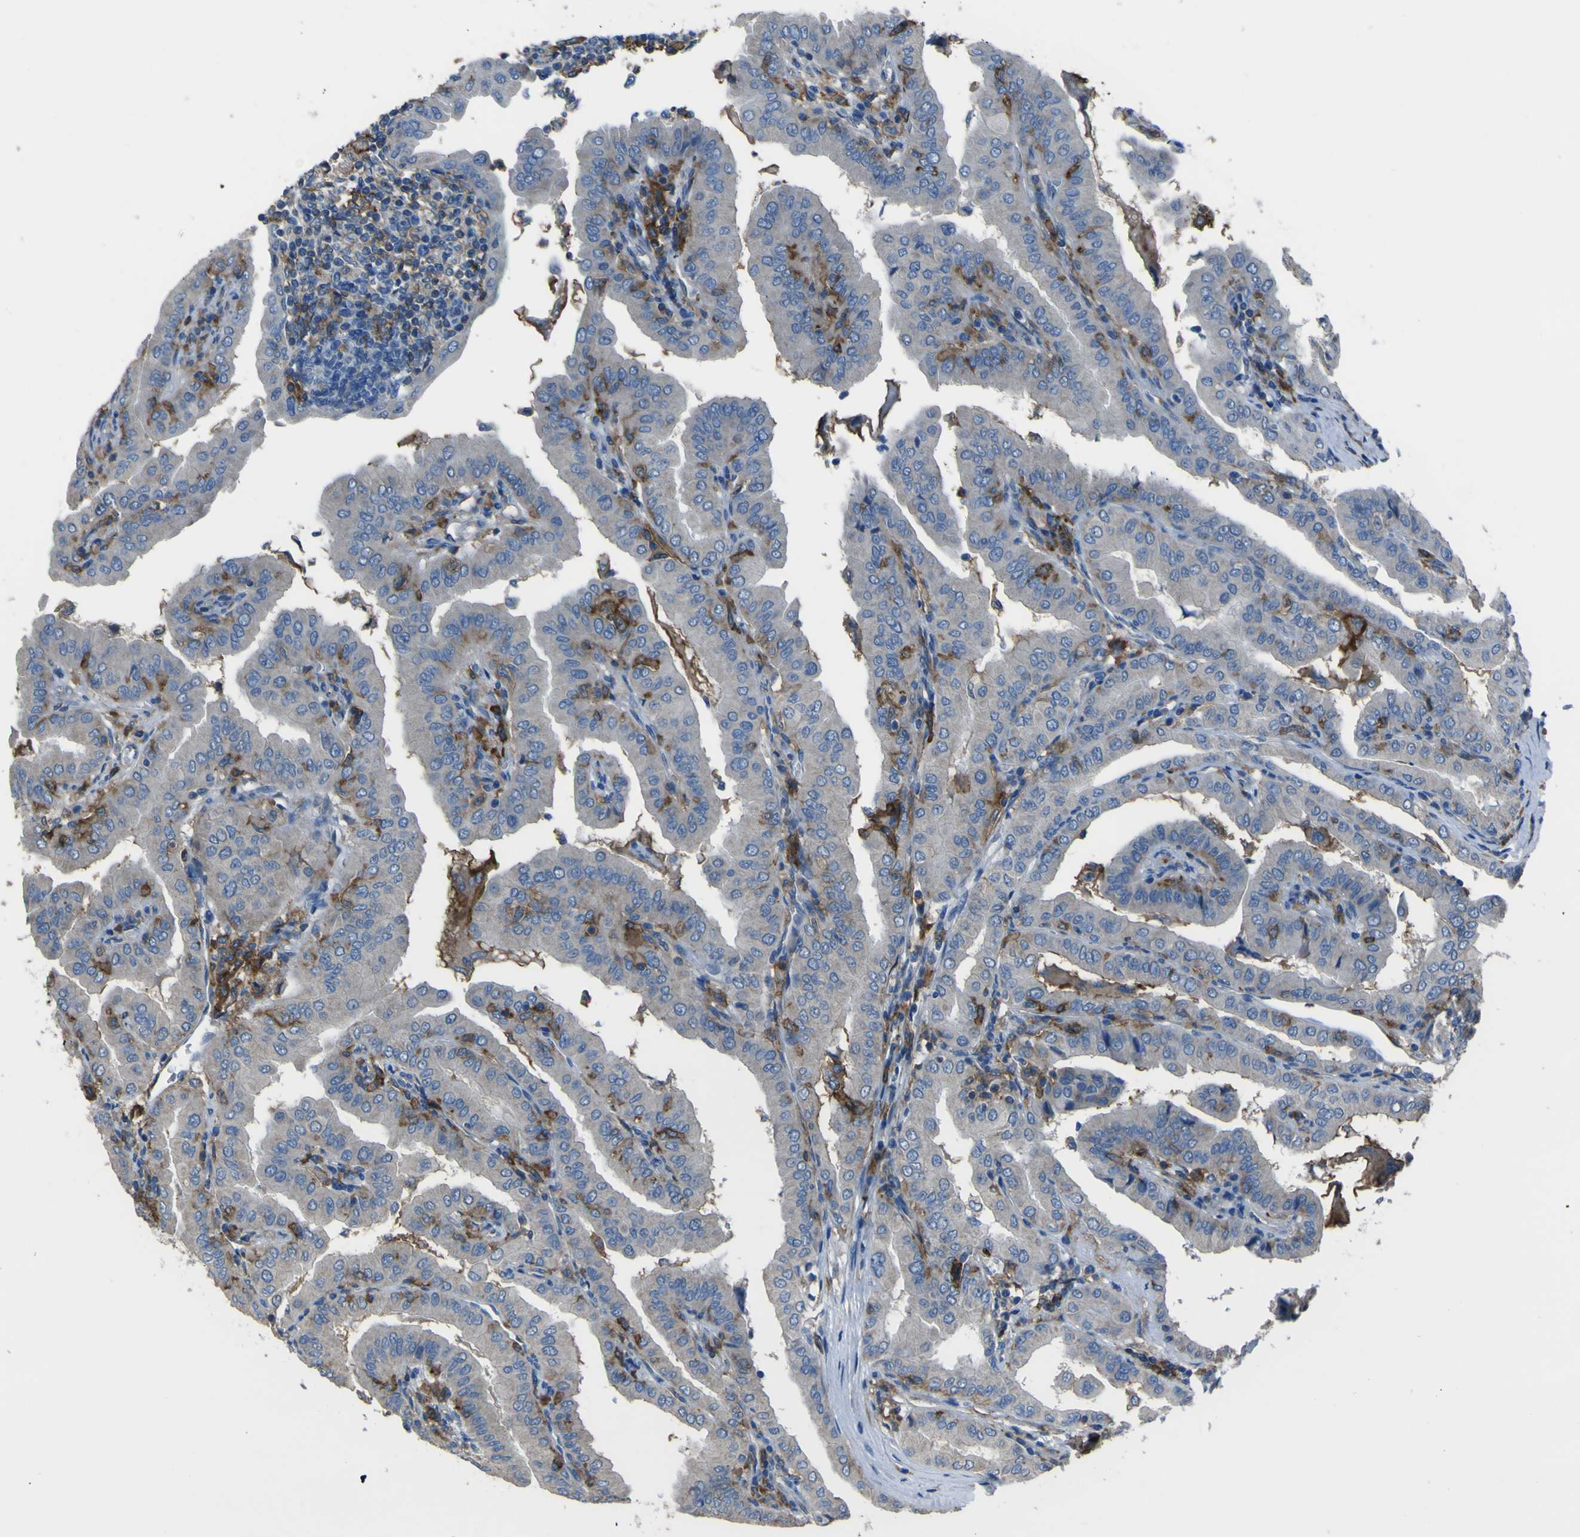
{"staining": {"intensity": "negative", "quantity": "none", "location": "none"}, "tissue": "thyroid cancer", "cell_type": "Tumor cells", "image_type": "cancer", "snomed": [{"axis": "morphology", "description": "Papillary adenocarcinoma, NOS"}, {"axis": "topography", "description": "Thyroid gland"}], "caption": "IHC of thyroid papillary adenocarcinoma displays no positivity in tumor cells.", "gene": "LAIR1", "patient": {"sex": "male", "age": 33}}